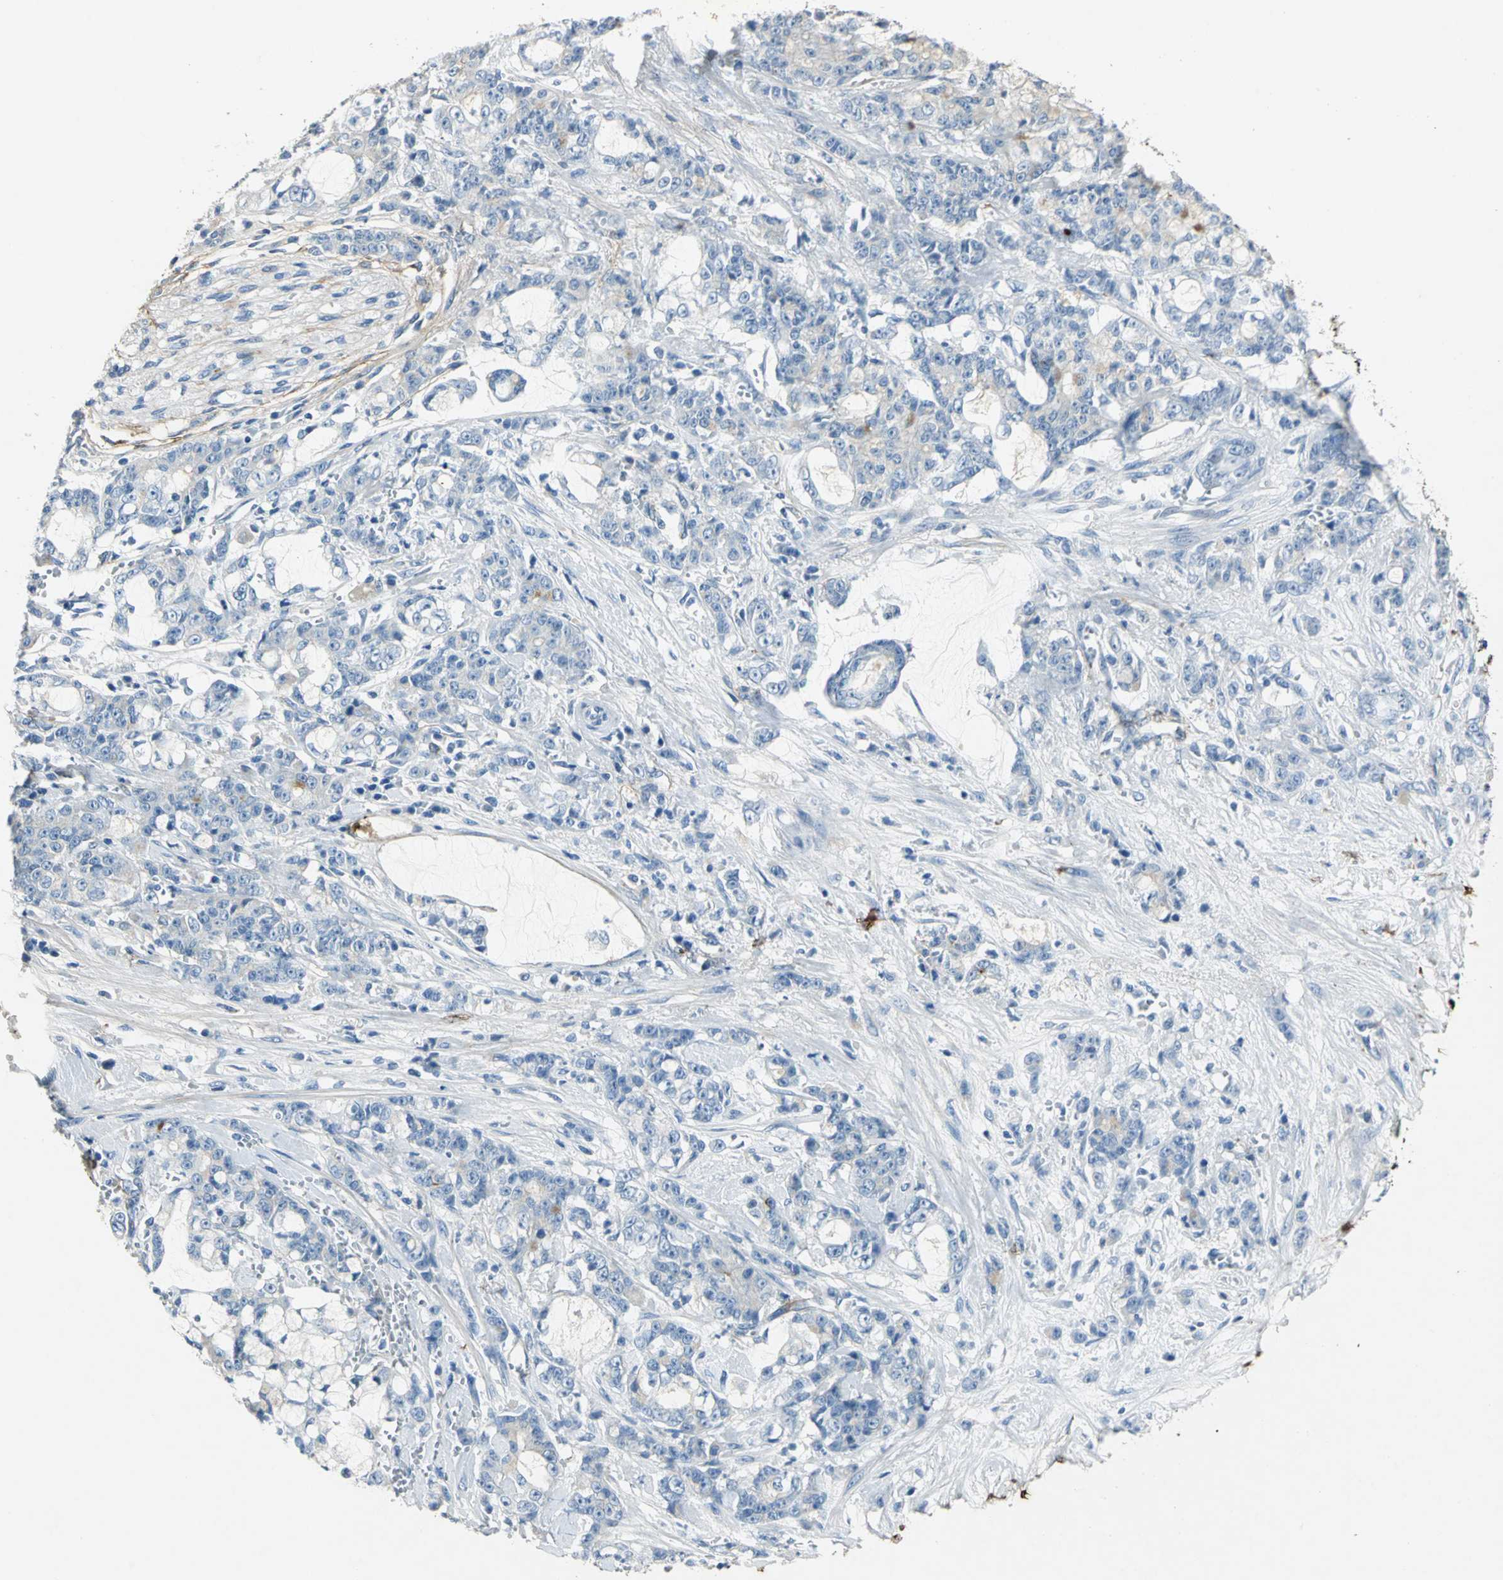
{"staining": {"intensity": "negative", "quantity": "none", "location": "none"}, "tissue": "pancreatic cancer", "cell_type": "Tumor cells", "image_type": "cancer", "snomed": [{"axis": "morphology", "description": "Adenocarcinoma, NOS"}, {"axis": "topography", "description": "Pancreas"}], "caption": "High power microscopy micrograph of an immunohistochemistry (IHC) micrograph of pancreatic cancer (adenocarcinoma), revealing no significant staining in tumor cells. (Immunohistochemistry (ihc), brightfield microscopy, high magnification).", "gene": "EFNB3", "patient": {"sex": "female", "age": 73}}